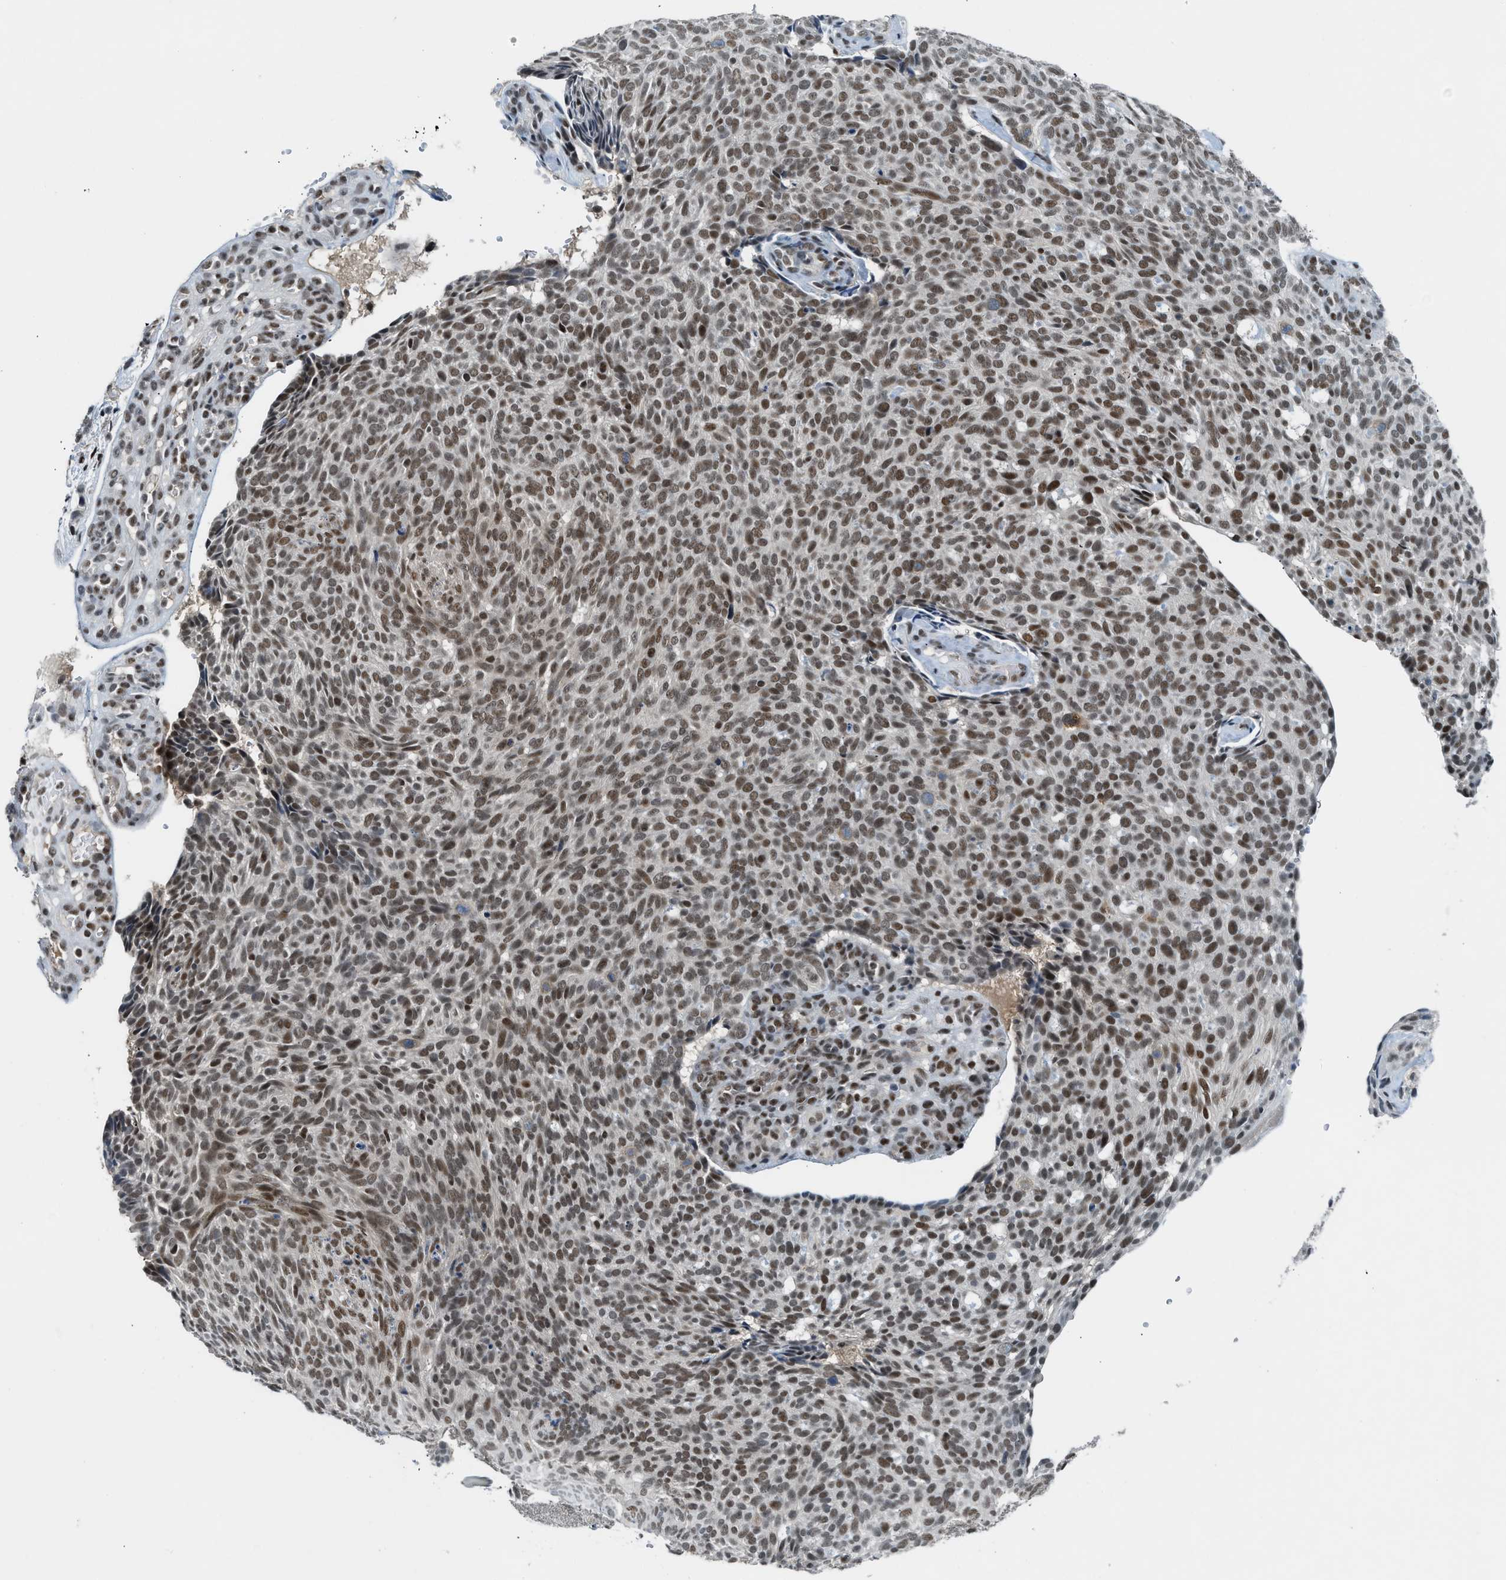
{"staining": {"intensity": "moderate", "quantity": ">75%", "location": "nuclear"}, "tissue": "skin cancer", "cell_type": "Tumor cells", "image_type": "cancer", "snomed": [{"axis": "morphology", "description": "Basal cell carcinoma"}, {"axis": "topography", "description": "Skin"}], "caption": "Immunohistochemical staining of skin cancer displays medium levels of moderate nuclear protein expression in approximately >75% of tumor cells.", "gene": "NCOA1", "patient": {"sex": "male", "age": 61}}